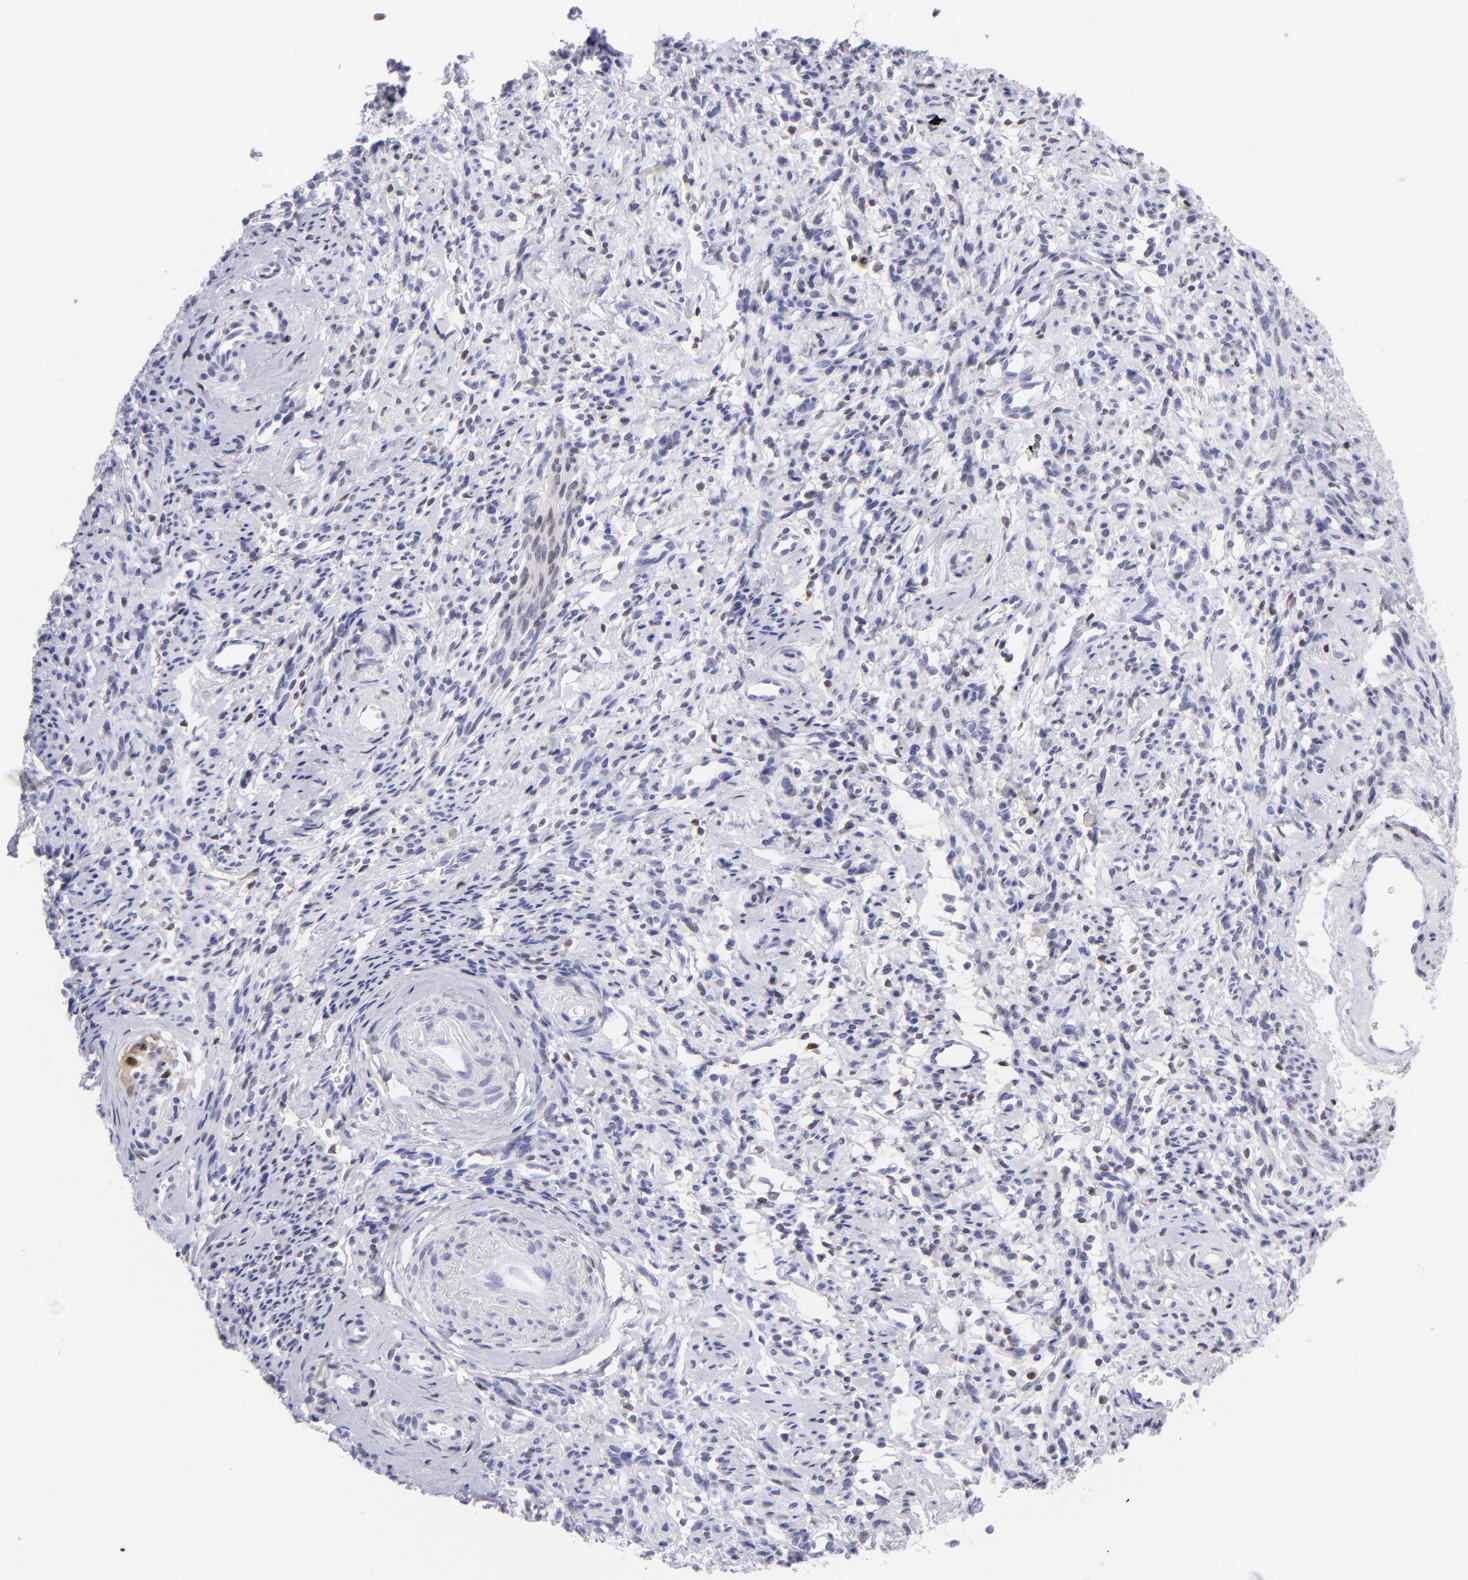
{"staining": {"intensity": "negative", "quantity": "none", "location": "none"}, "tissue": "endometrial cancer", "cell_type": "Tumor cells", "image_type": "cancer", "snomed": [{"axis": "morphology", "description": "Adenocarcinoma, NOS"}, {"axis": "topography", "description": "Endometrium"}], "caption": "The histopathology image shows no significant expression in tumor cells of endometrial adenocarcinoma. Brightfield microscopy of immunohistochemistry stained with DAB (brown) and hematoxylin (blue), captured at high magnification.", "gene": "MITF", "patient": {"sex": "female", "age": 75}}